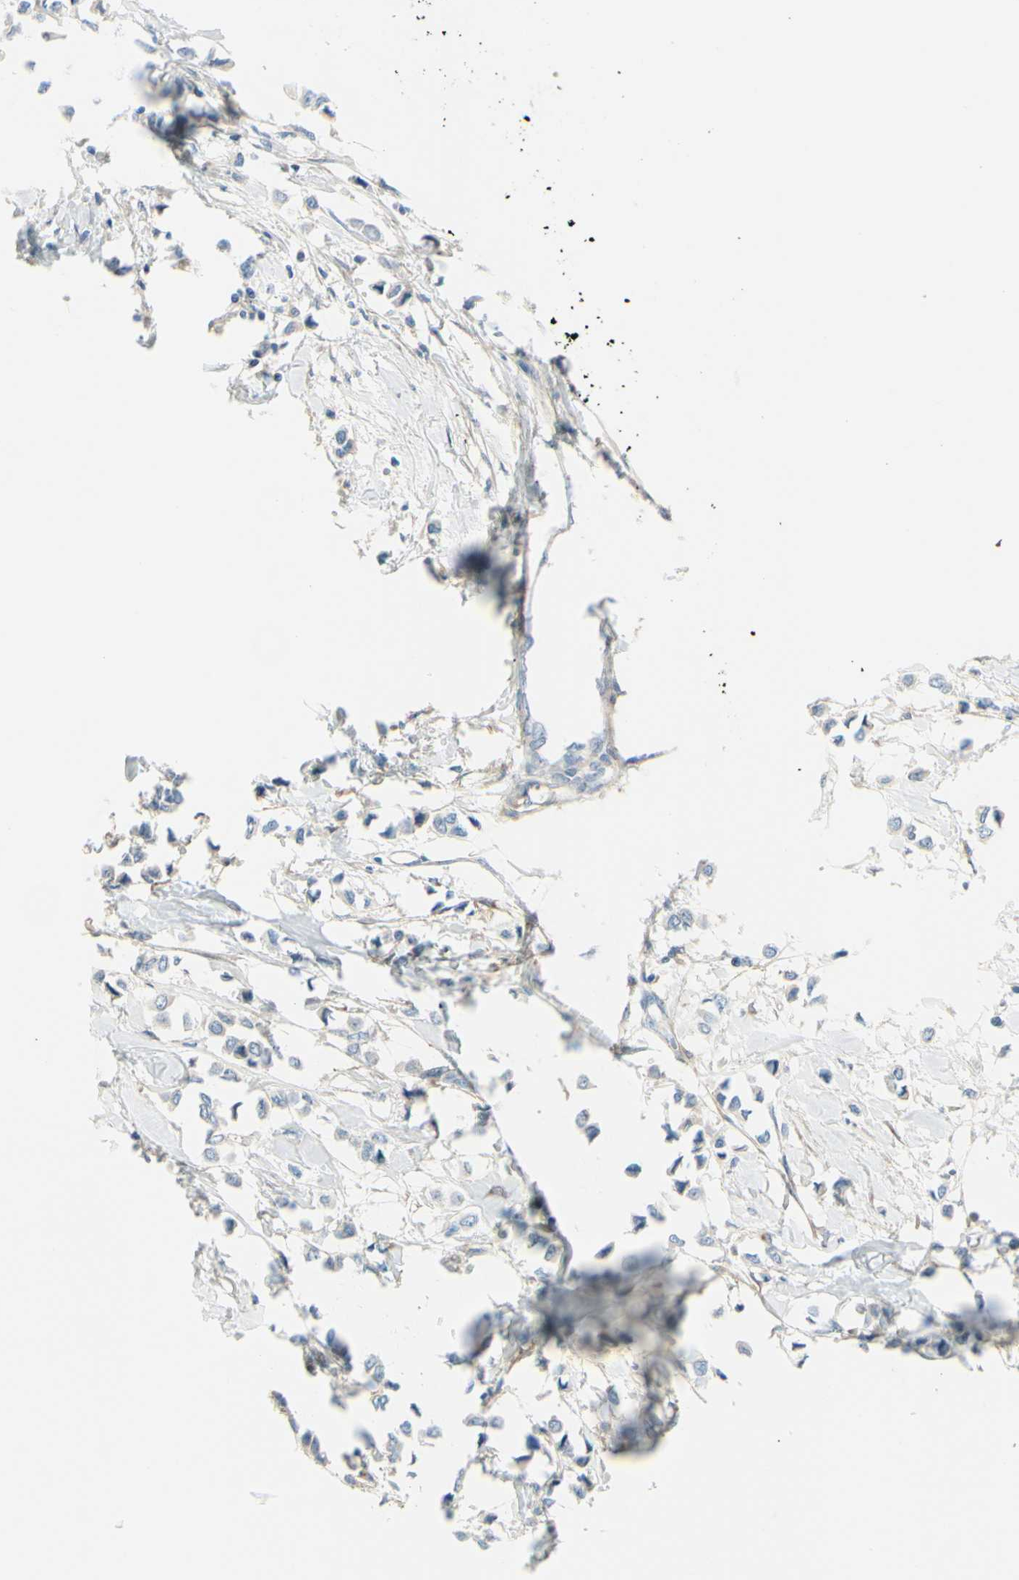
{"staining": {"intensity": "weak", "quantity": ">75%", "location": "cytoplasmic/membranous"}, "tissue": "breast cancer", "cell_type": "Tumor cells", "image_type": "cancer", "snomed": [{"axis": "morphology", "description": "Lobular carcinoma"}, {"axis": "topography", "description": "Skin"}, {"axis": "topography", "description": "Breast"}], "caption": "Breast cancer (lobular carcinoma) was stained to show a protein in brown. There is low levels of weak cytoplasmic/membranous staining in approximately >75% of tumor cells.", "gene": "PCDHGA2", "patient": {"sex": "female", "age": 46}}